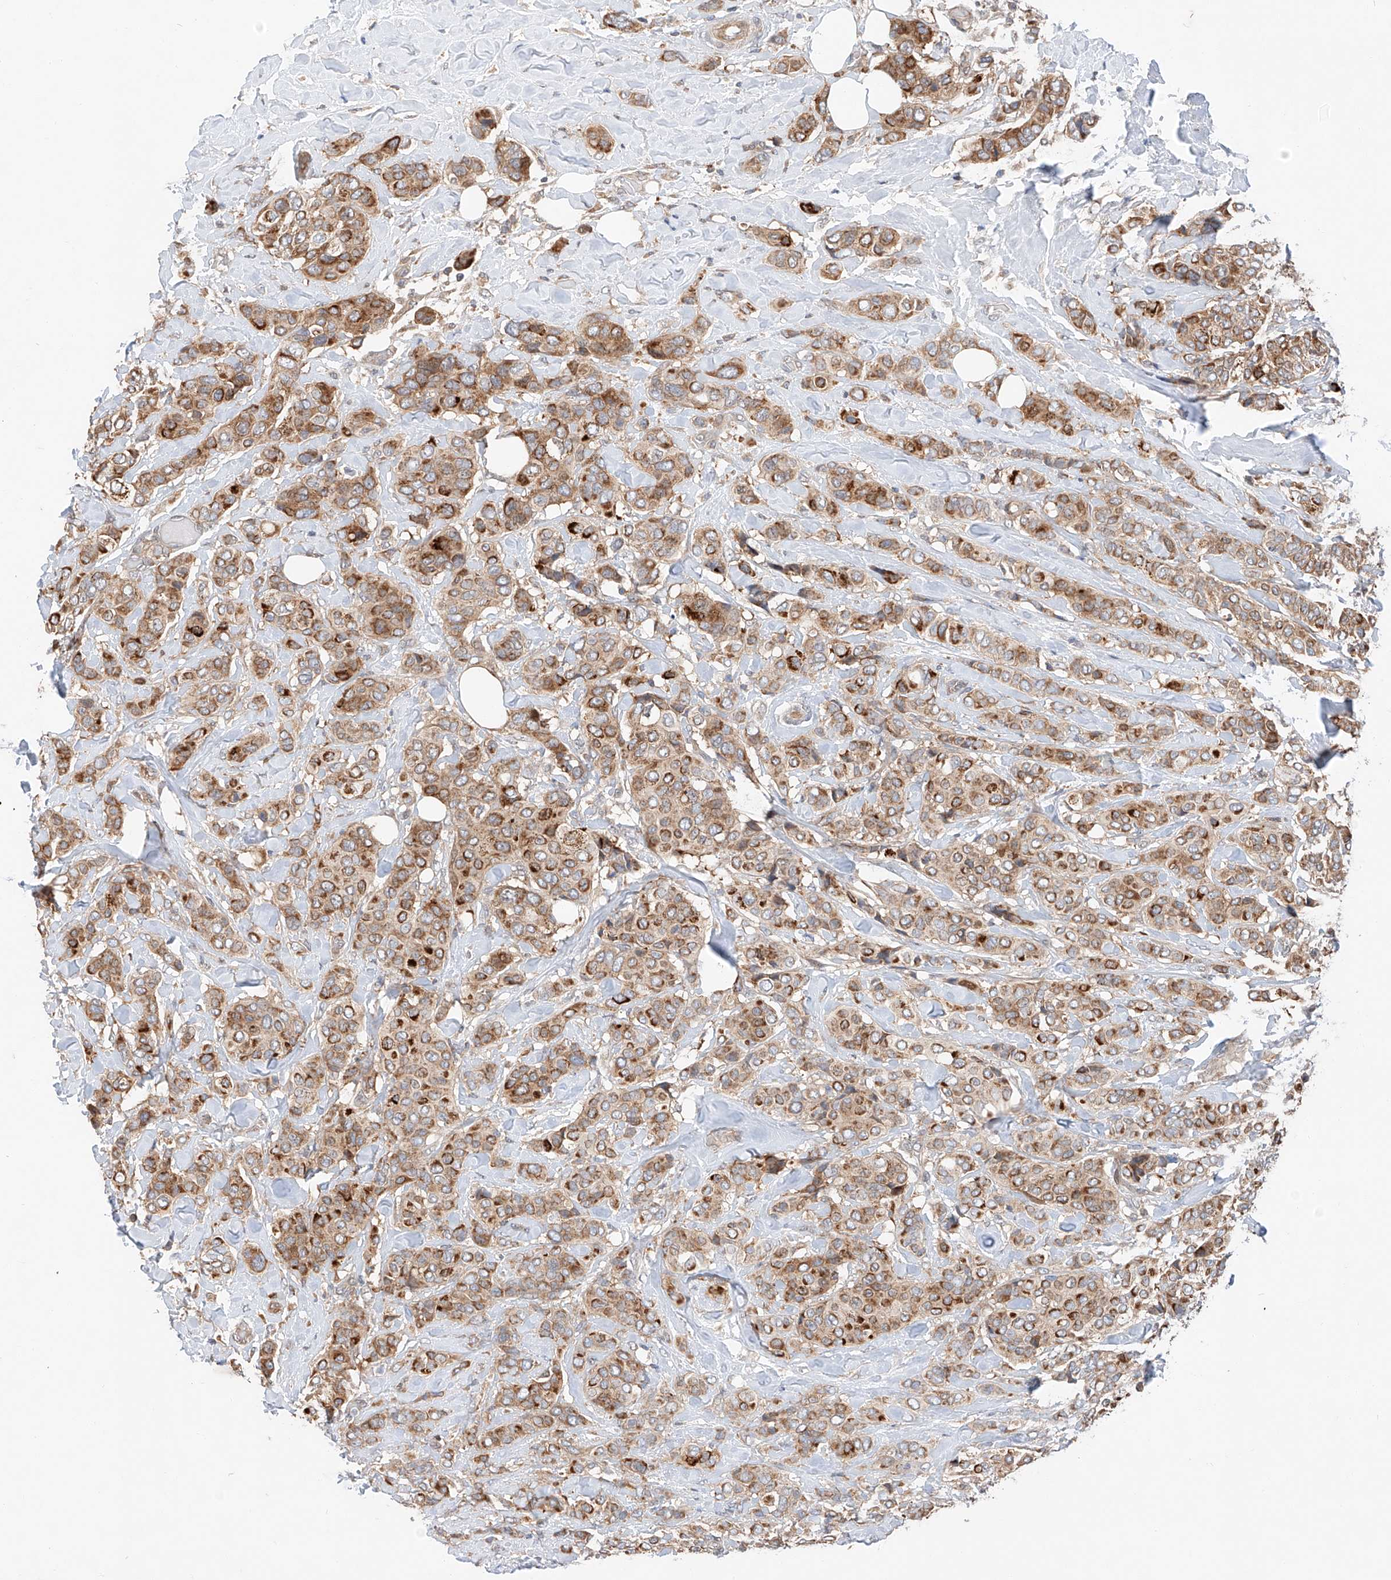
{"staining": {"intensity": "moderate", "quantity": ">75%", "location": "cytoplasmic/membranous"}, "tissue": "breast cancer", "cell_type": "Tumor cells", "image_type": "cancer", "snomed": [{"axis": "morphology", "description": "Lobular carcinoma"}, {"axis": "topography", "description": "Breast"}], "caption": "Protein expression by immunohistochemistry exhibits moderate cytoplasmic/membranous expression in about >75% of tumor cells in breast lobular carcinoma.", "gene": "RUSC1", "patient": {"sex": "female", "age": 51}}